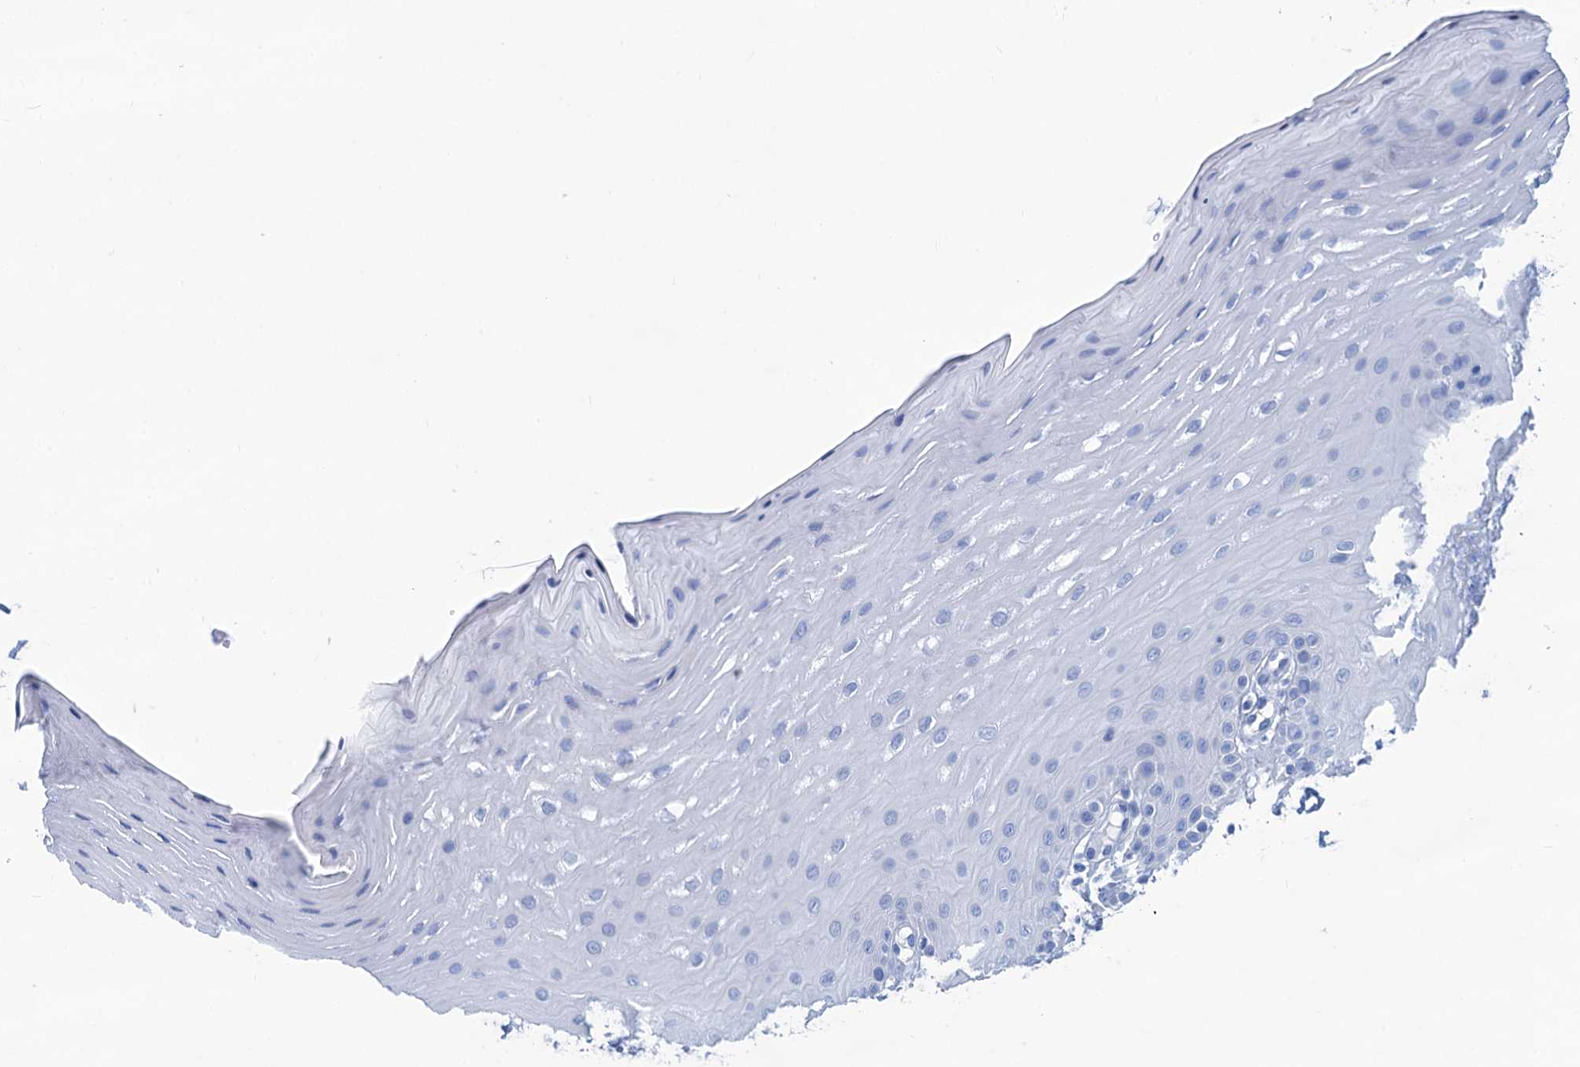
{"staining": {"intensity": "negative", "quantity": "none", "location": "none"}, "tissue": "oral mucosa", "cell_type": "Squamous epithelial cells", "image_type": "normal", "snomed": [{"axis": "morphology", "description": "Normal tissue, NOS"}, {"axis": "topography", "description": "Oral tissue"}], "caption": "Immunohistochemistry photomicrograph of unremarkable oral mucosa: oral mucosa stained with DAB (3,3'-diaminobenzidine) demonstrates no significant protein staining in squamous epithelial cells.", "gene": "CABYR", "patient": {"sex": "female", "age": 39}}